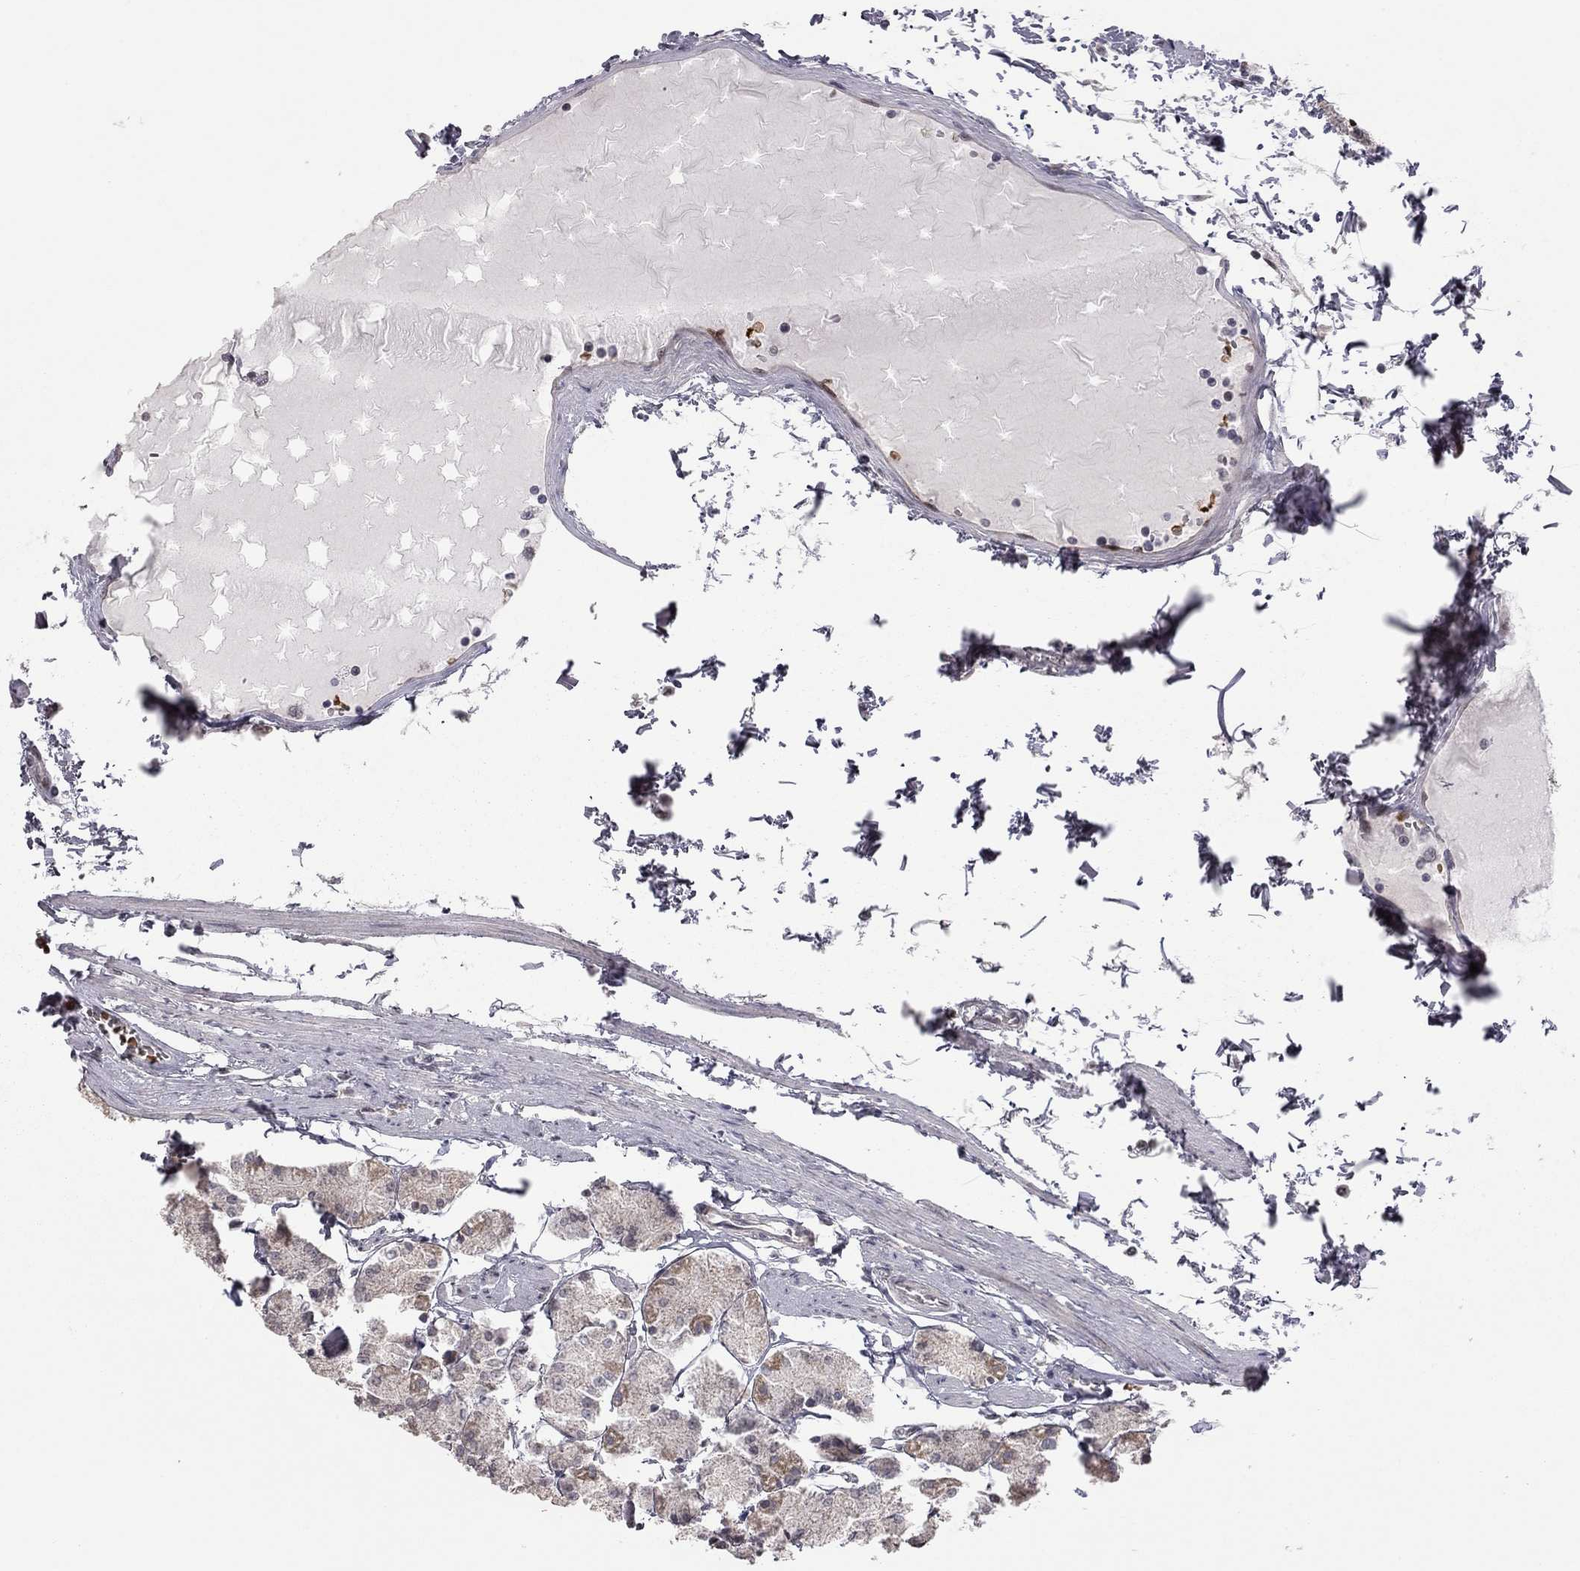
{"staining": {"intensity": "moderate", "quantity": "25%-75%", "location": "cytoplasmic/membranous"}, "tissue": "stomach", "cell_type": "Glandular cells", "image_type": "normal", "snomed": [{"axis": "morphology", "description": "Normal tissue, NOS"}, {"axis": "topography", "description": "Stomach, upper"}], "caption": "Moderate cytoplasmic/membranous protein staining is appreciated in about 25%-75% of glandular cells in stomach.", "gene": "MC3R", "patient": {"sex": "male", "age": 60}}